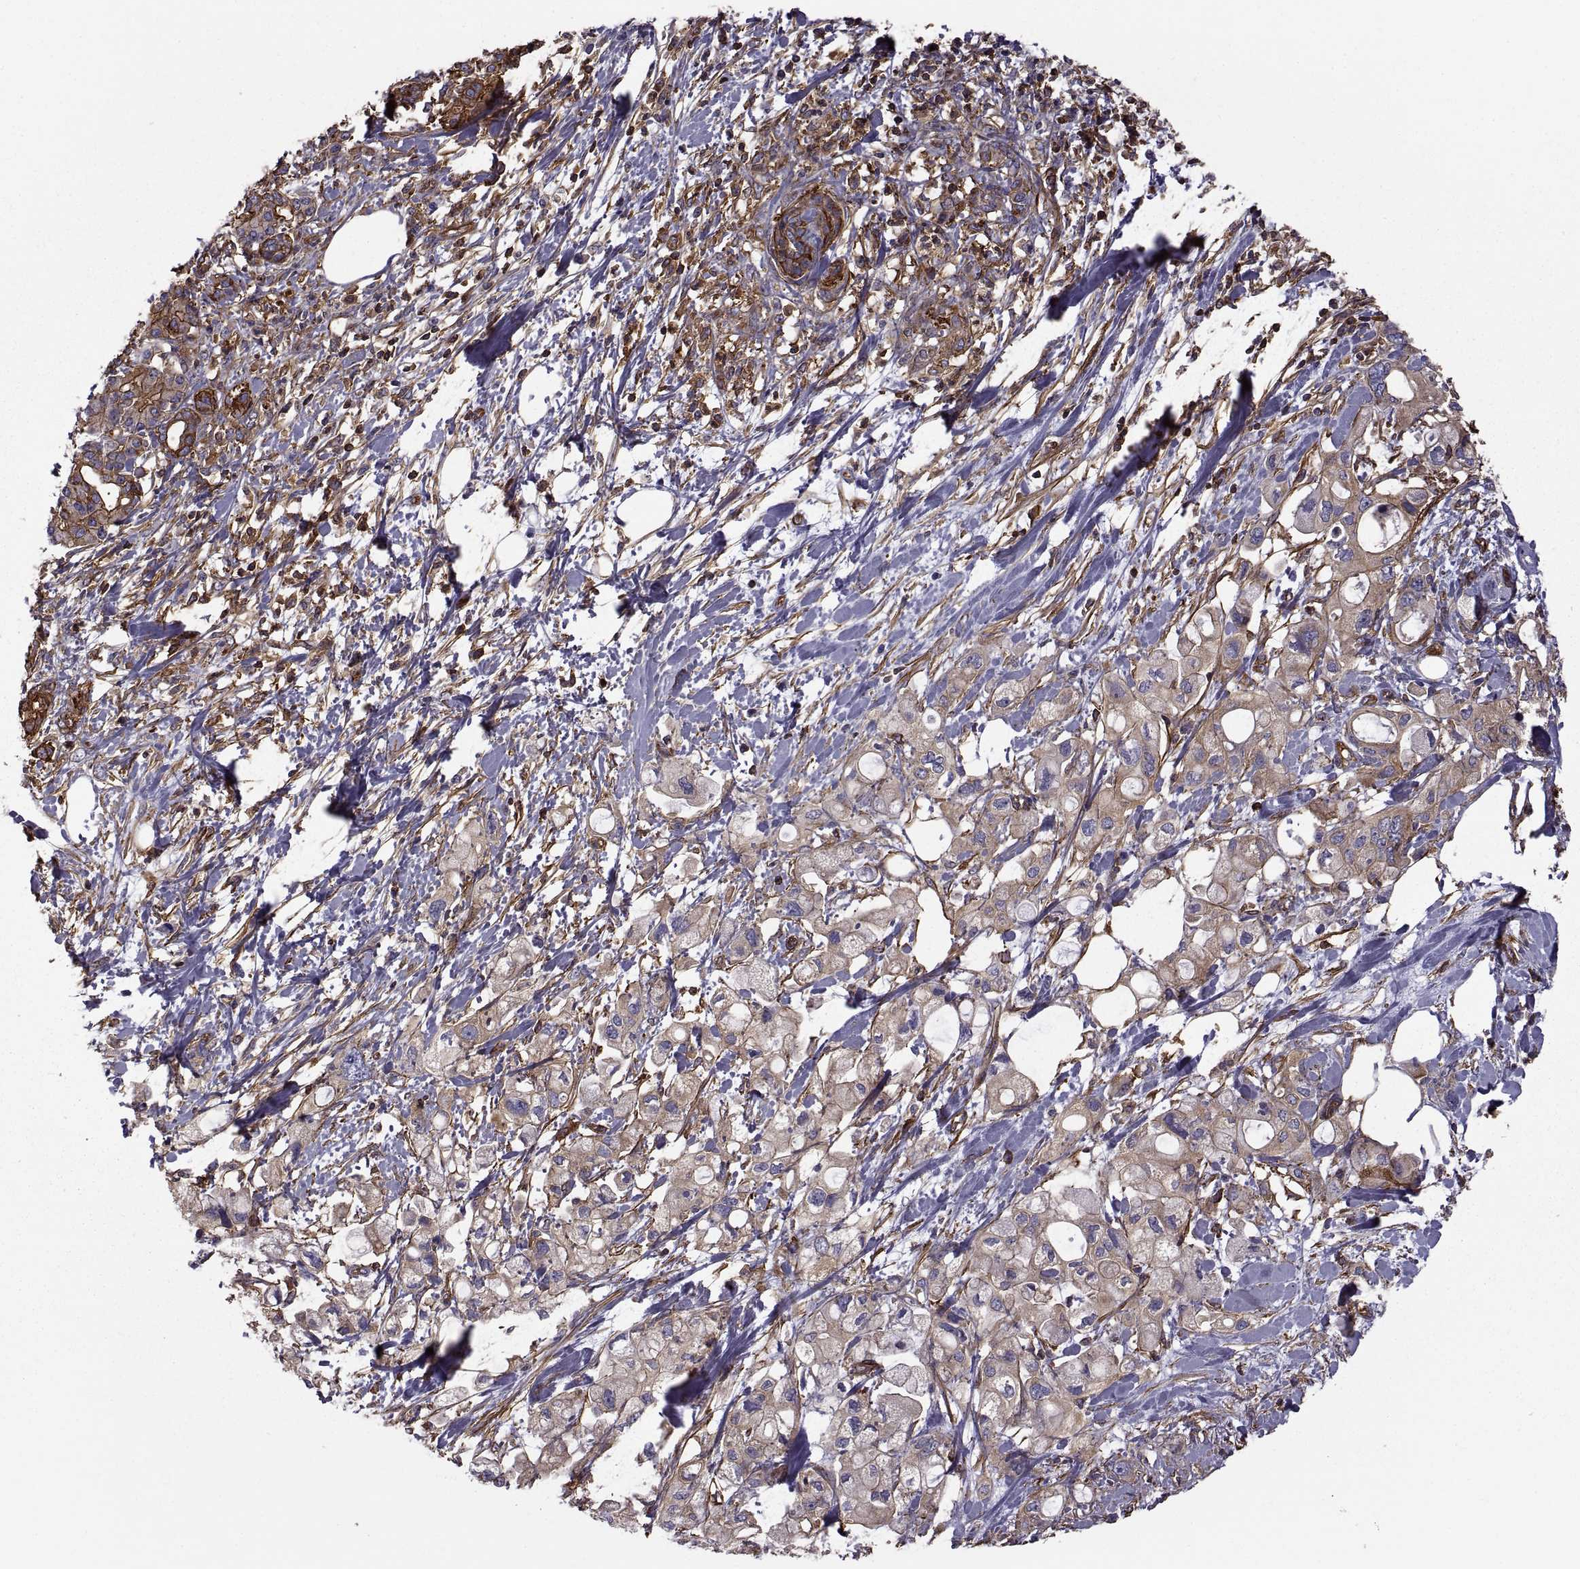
{"staining": {"intensity": "moderate", "quantity": "25%-75%", "location": "cytoplasmic/membranous"}, "tissue": "pancreatic cancer", "cell_type": "Tumor cells", "image_type": "cancer", "snomed": [{"axis": "morphology", "description": "Adenocarcinoma, NOS"}, {"axis": "topography", "description": "Pancreas"}], "caption": "Moderate cytoplasmic/membranous expression is appreciated in about 25%-75% of tumor cells in pancreatic cancer.", "gene": "MYH9", "patient": {"sex": "female", "age": 56}}